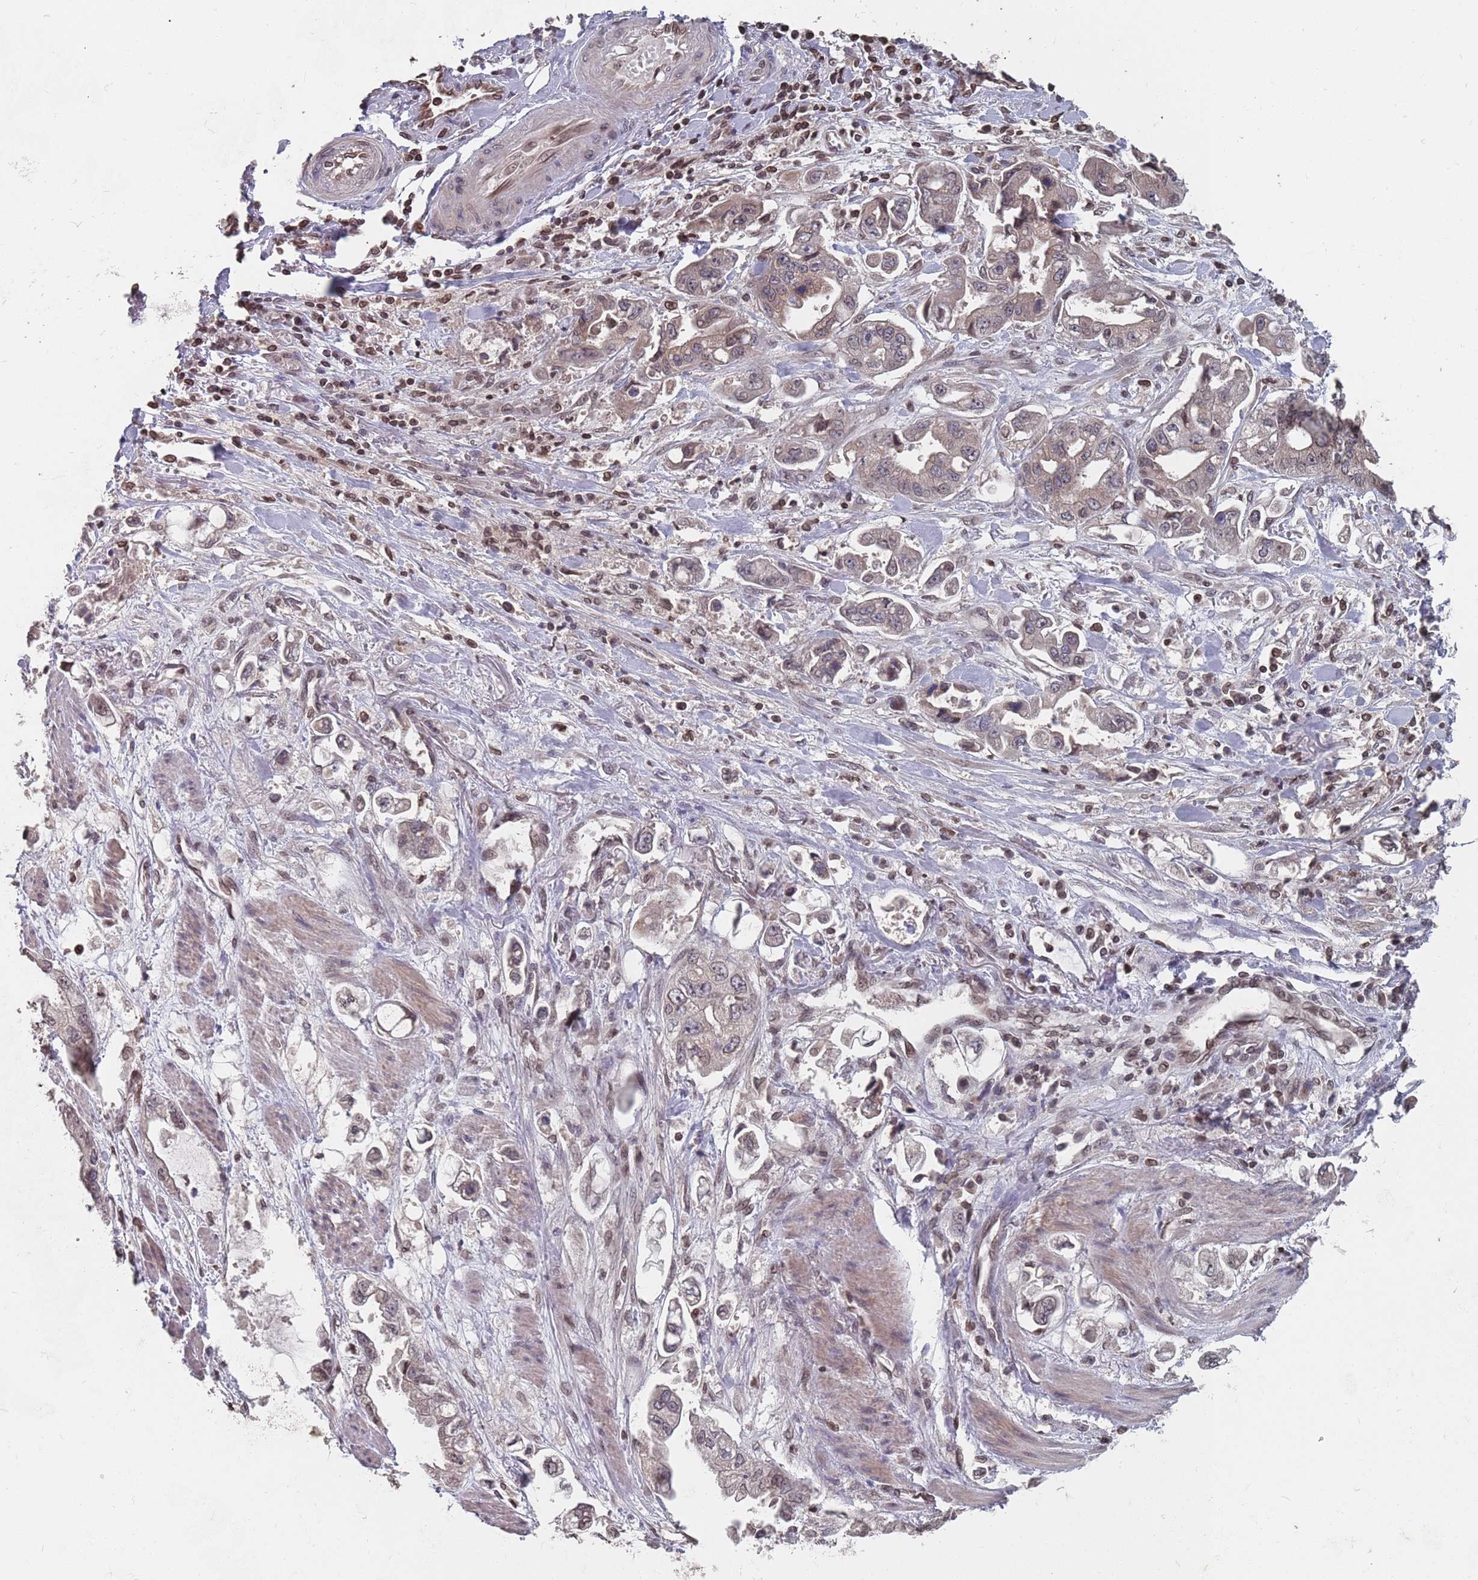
{"staining": {"intensity": "moderate", "quantity": "25%-75%", "location": "cytoplasmic/membranous,nuclear"}, "tissue": "stomach cancer", "cell_type": "Tumor cells", "image_type": "cancer", "snomed": [{"axis": "morphology", "description": "Adenocarcinoma, NOS"}, {"axis": "topography", "description": "Stomach"}], "caption": "An image of human adenocarcinoma (stomach) stained for a protein shows moderate cytoplasmic/membranous and nuclear brown staining in tumor cells.", "gene": "SDHAF3", "patient": {"sex": "male", "age": 62}}